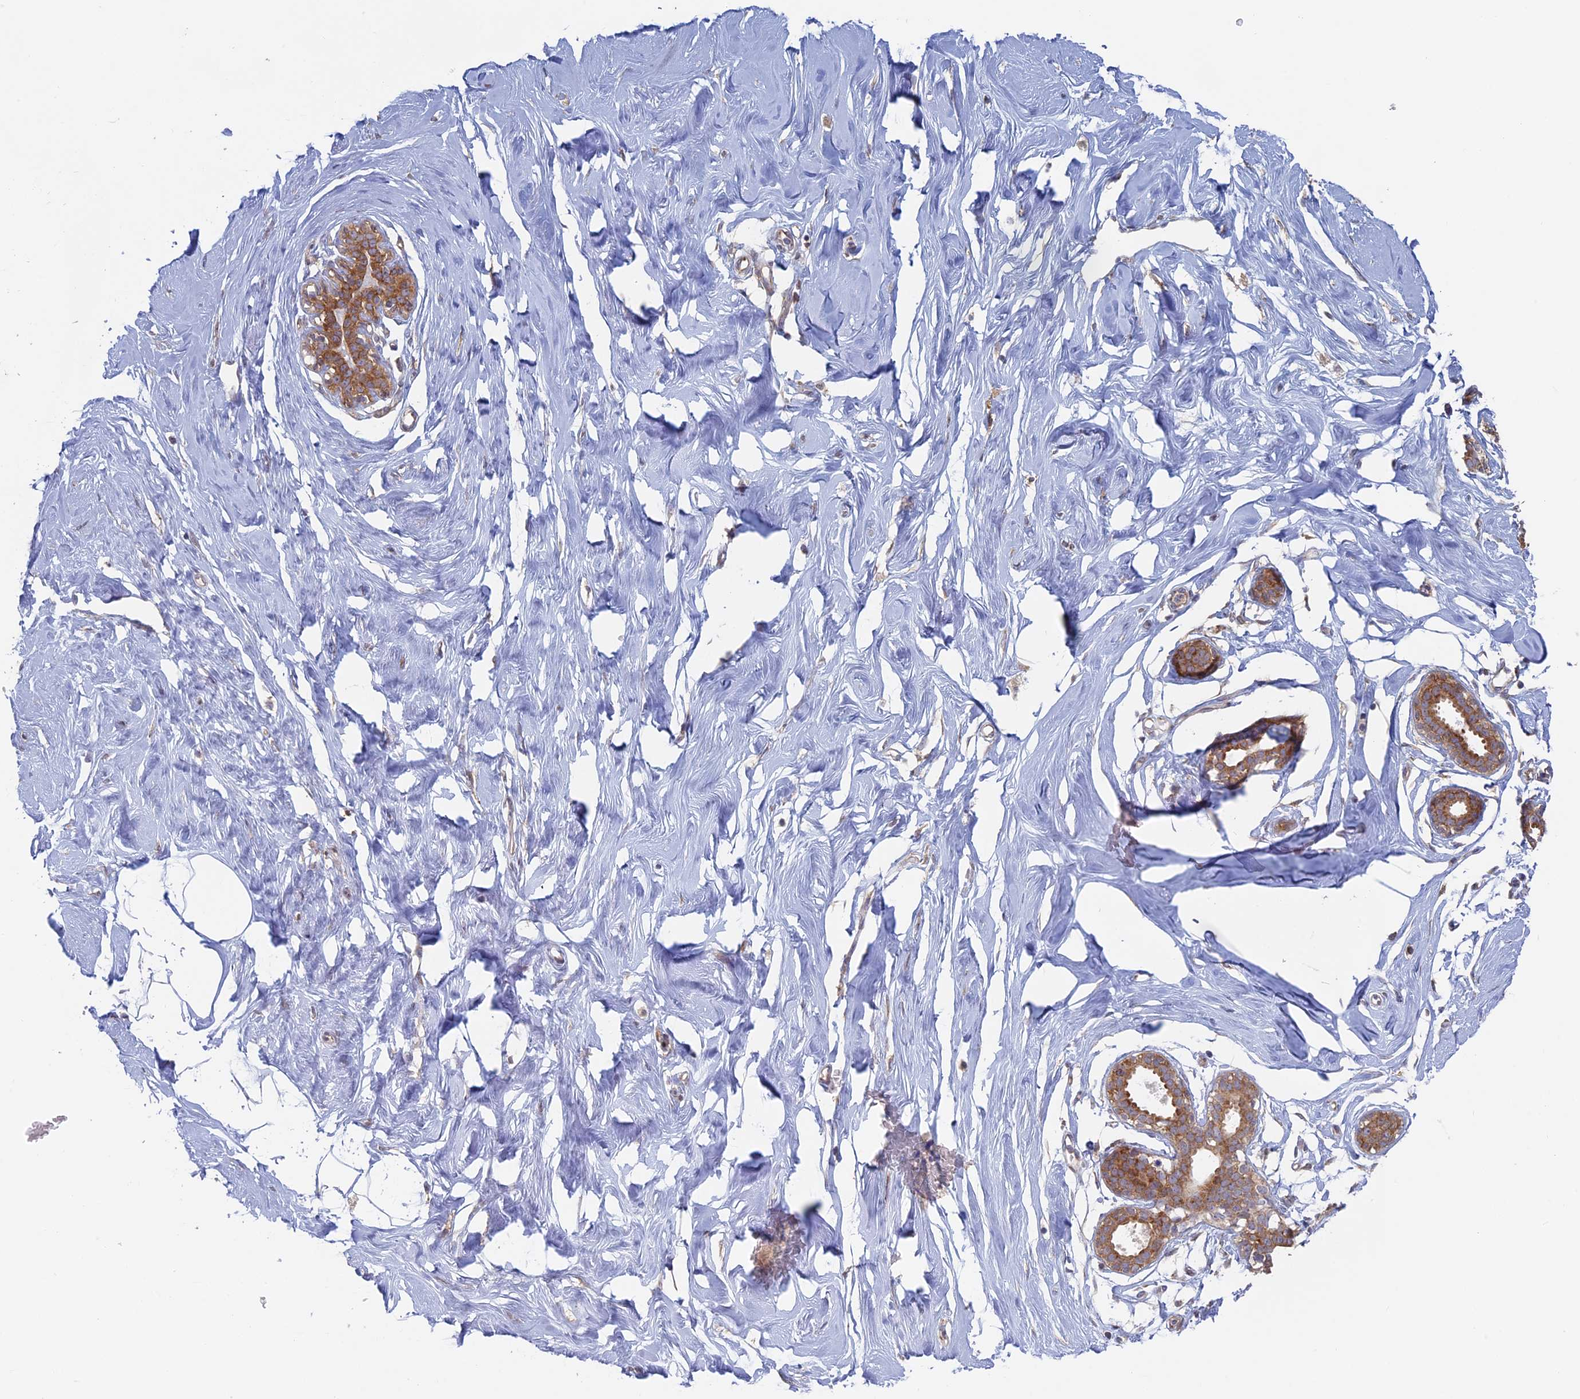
{"staining": {"intensity": "negative", "quantity": "none", "location": "none"}, "tissue": "breast", "cell_type": "Adipocytes", "image_type": "normal", "snomed": [{"axis": "morphology", "description": "Normal tissue, NOS"}, {"axis": "morphology", "description": "Adenoma, NOS"}, {"axis": "topography", "description": "Breast"}], "caption": "This is a micrograph of immunohistochemistry staining of normal breast, which shows no staining in adipocytes.", "gene": "TBC1D30", "patient": {"sex": "female", "age": 23}}